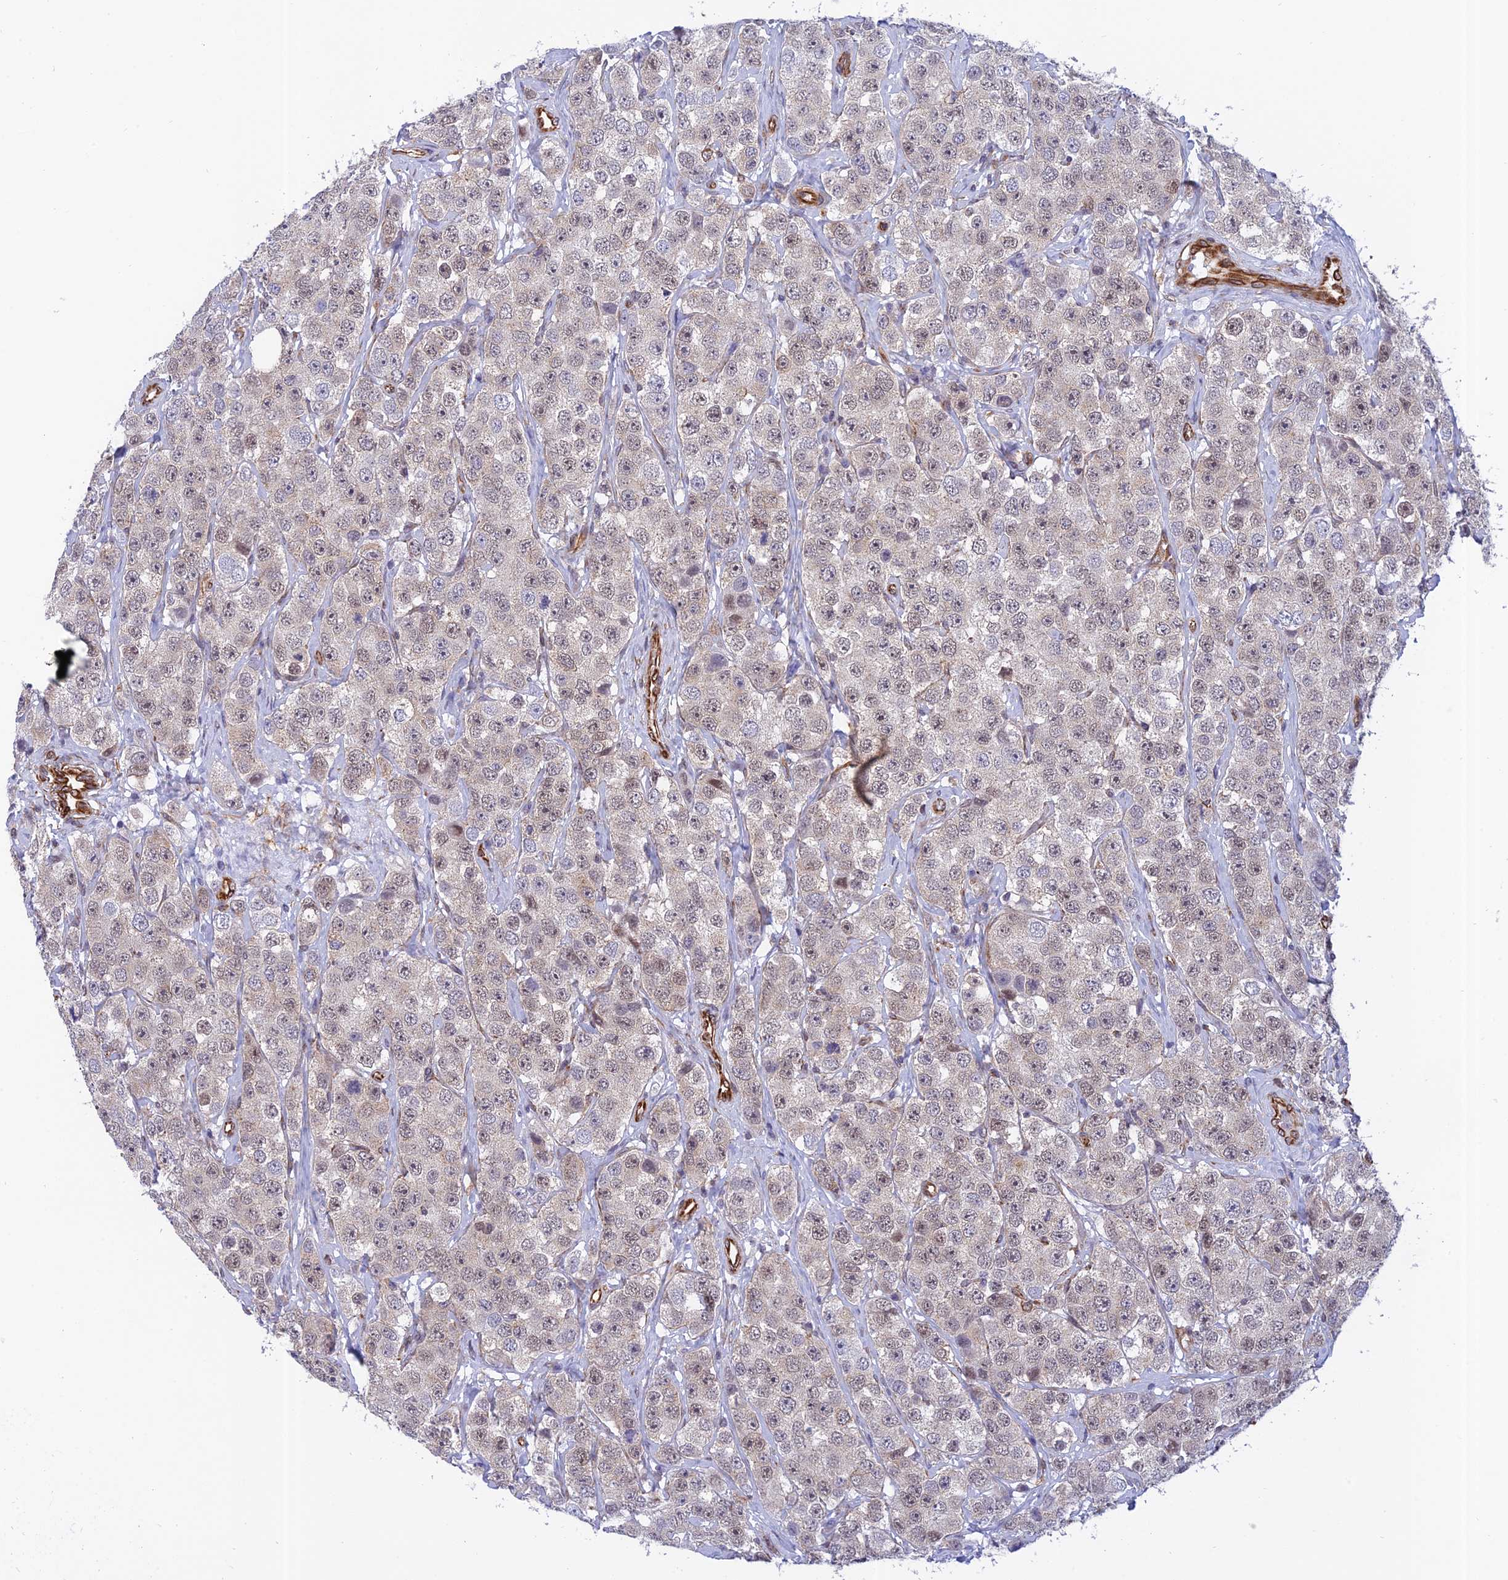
{"staining": {"intensity": "weak", "quantity": "<25%", "location": "nuclear"}, "tissue": "testis cancer", "cell_type": "Tumor cells", "image_type": "cancer", "snomed": [{"axis": "morphology", "description": "Seminoma, NOS"}, {"axis": "topography", "description": "Testis"}], "caption": "A high-resolution histopathology image shows immunohistochemistry (IHC) staining of testis cancer, which exhibits no significant positivity in tumor cells.", "gene": "PAGR1", "patient": {"sex": "male", "age": 28}}